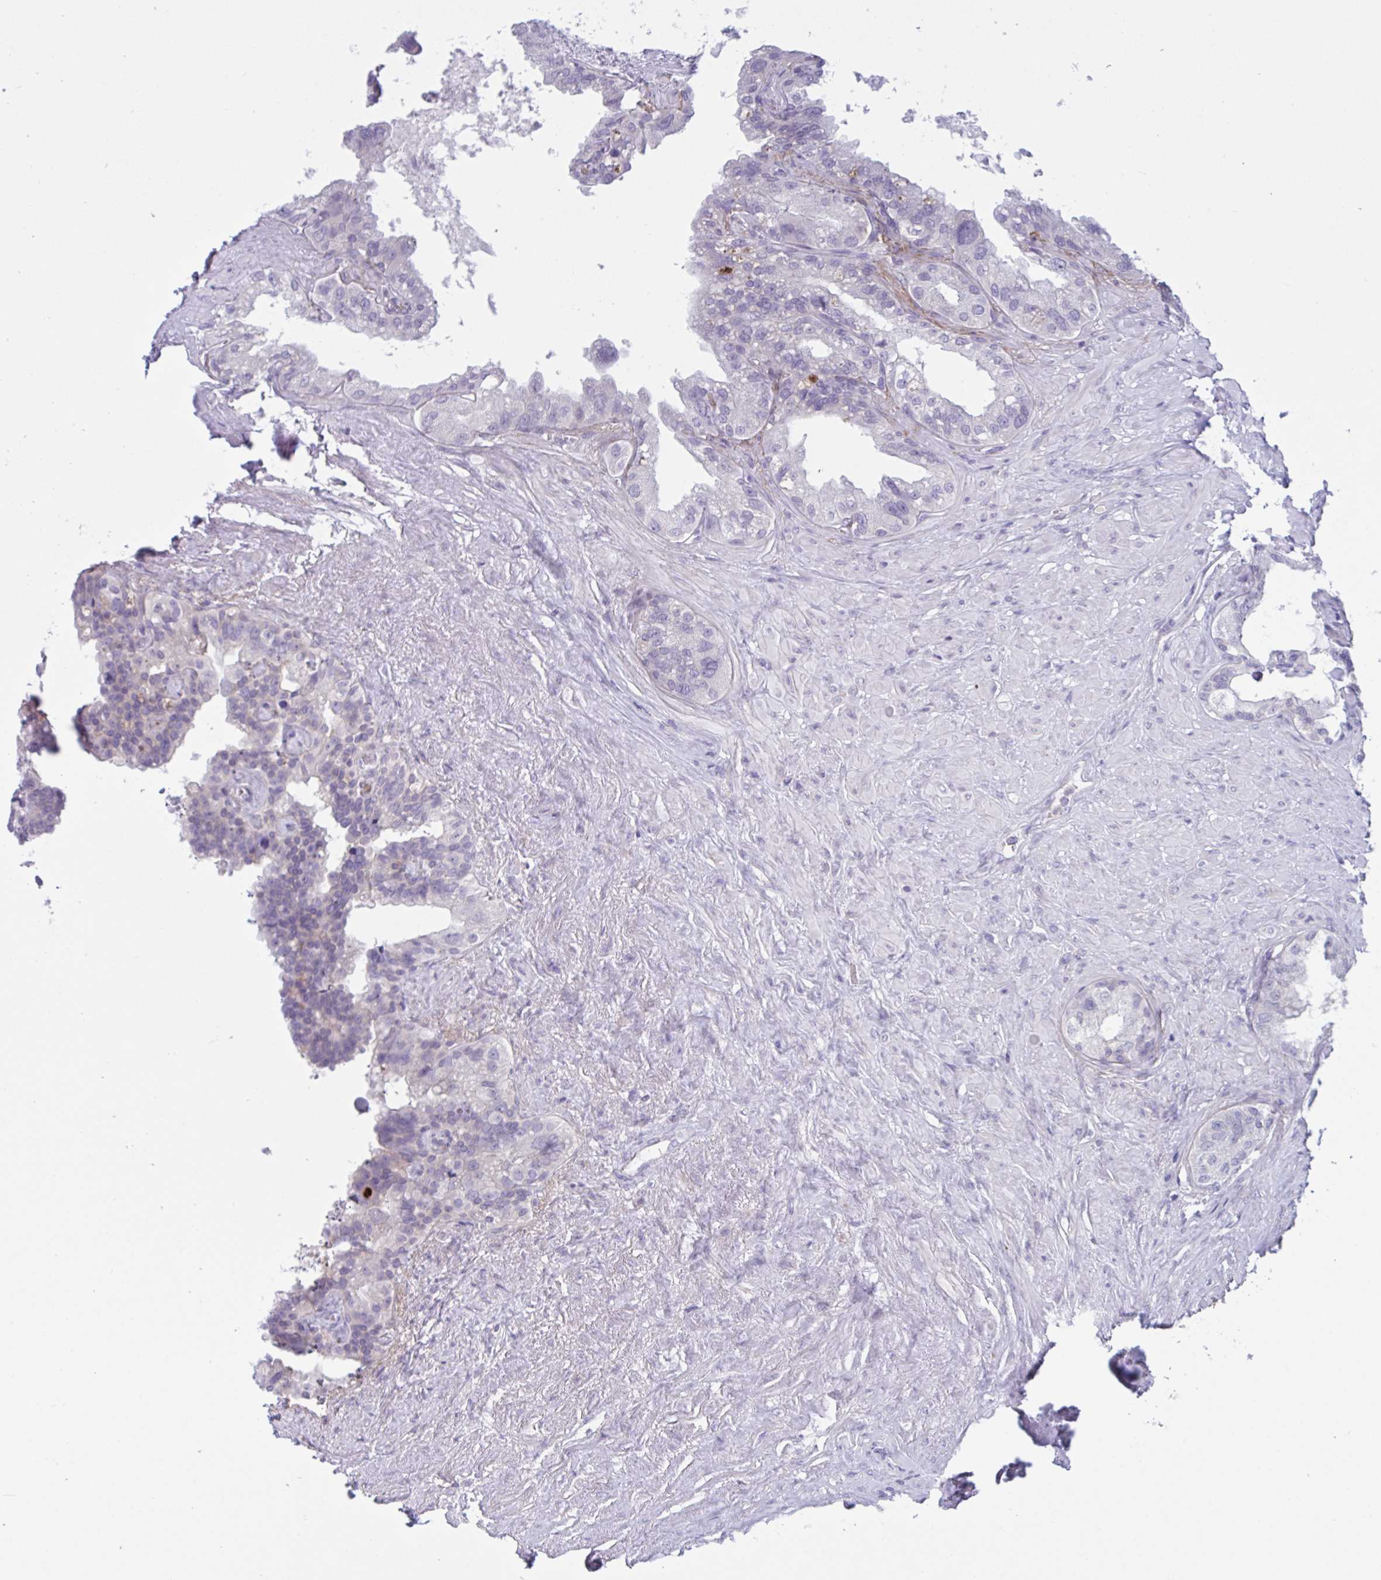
{"staining": {"intensity": "negative", "quantity": "none", "location": "none"}, "tissue": "seminal vesicle", "cell_type": "Glandular cells", "image_type": "normal", "snomed": [{"axis": "morphology", "description": "Normal tissue, NOS"}, {"axis": "topography", "description": "Seminal veicle"}, {"axis": "topography", "description": "Peripheral nerve tissue"}], "caption": "Immunohistochemistry micrograph of unremarkable seminal vesicle: human seminal vesicle stained with DAB (3,3'-diaminobenzidine) exhibits no significant protein positivity in glandular cells.", "gene": "WNT9B", "patient": {"sex": "male", "age": 76}}